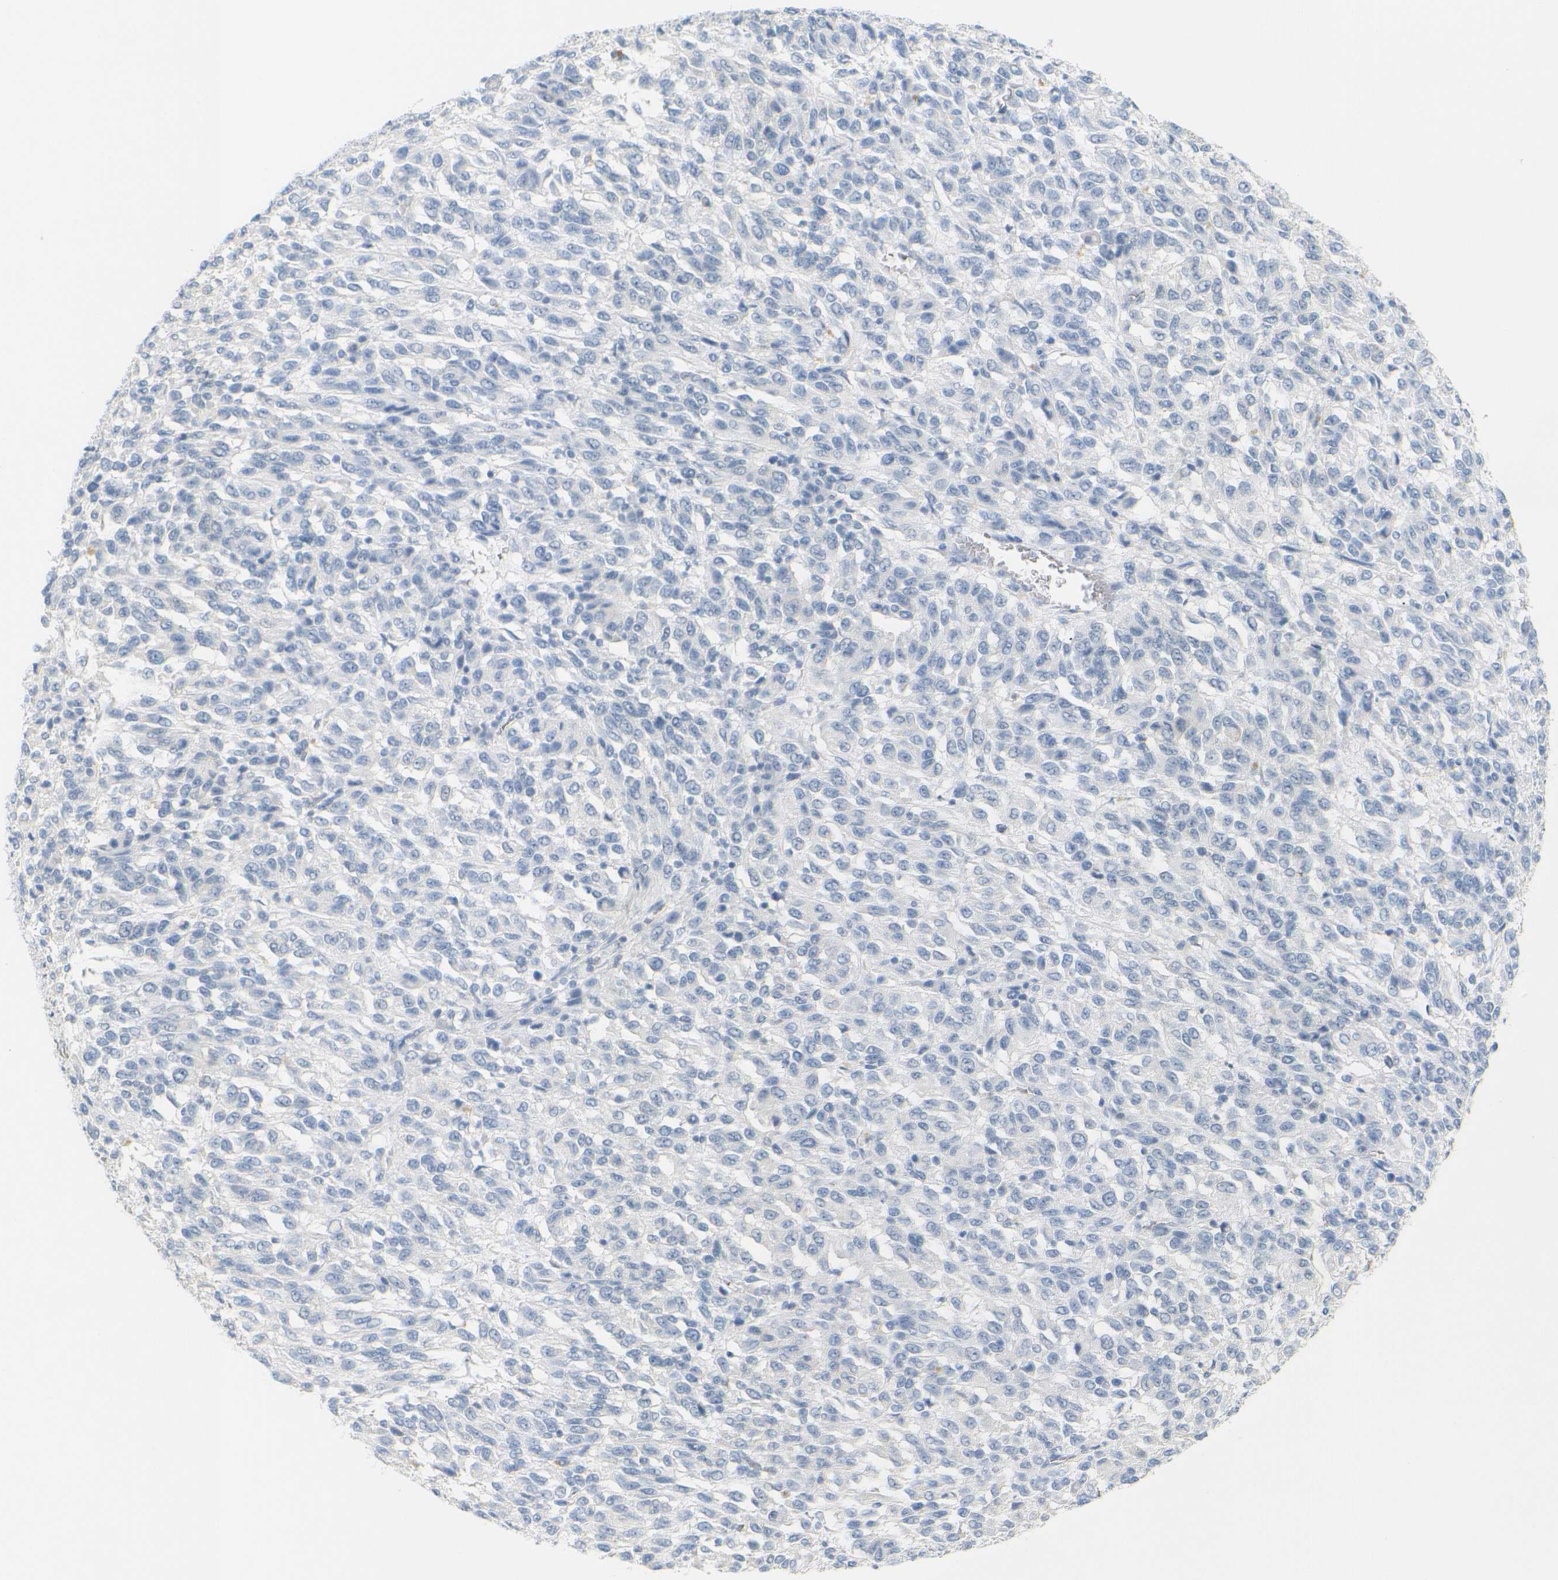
{"staining": {"intensity": "negative", "quantity": "none", "location": "none"}, "tissue": "melanoma", "cell_type": "Tumor cells", "image_type": "cancer", "snomed": [{"axis": "morphology", "description": "Malignant melanoma, Metastatic site"}, {"axis": "topography", "description": "Lung"}], "caption": "Tumor cells show no significant protein expression in melanoma.", "gene": "OPN1SW", "patient": {"sex": "male", "age": 64}}